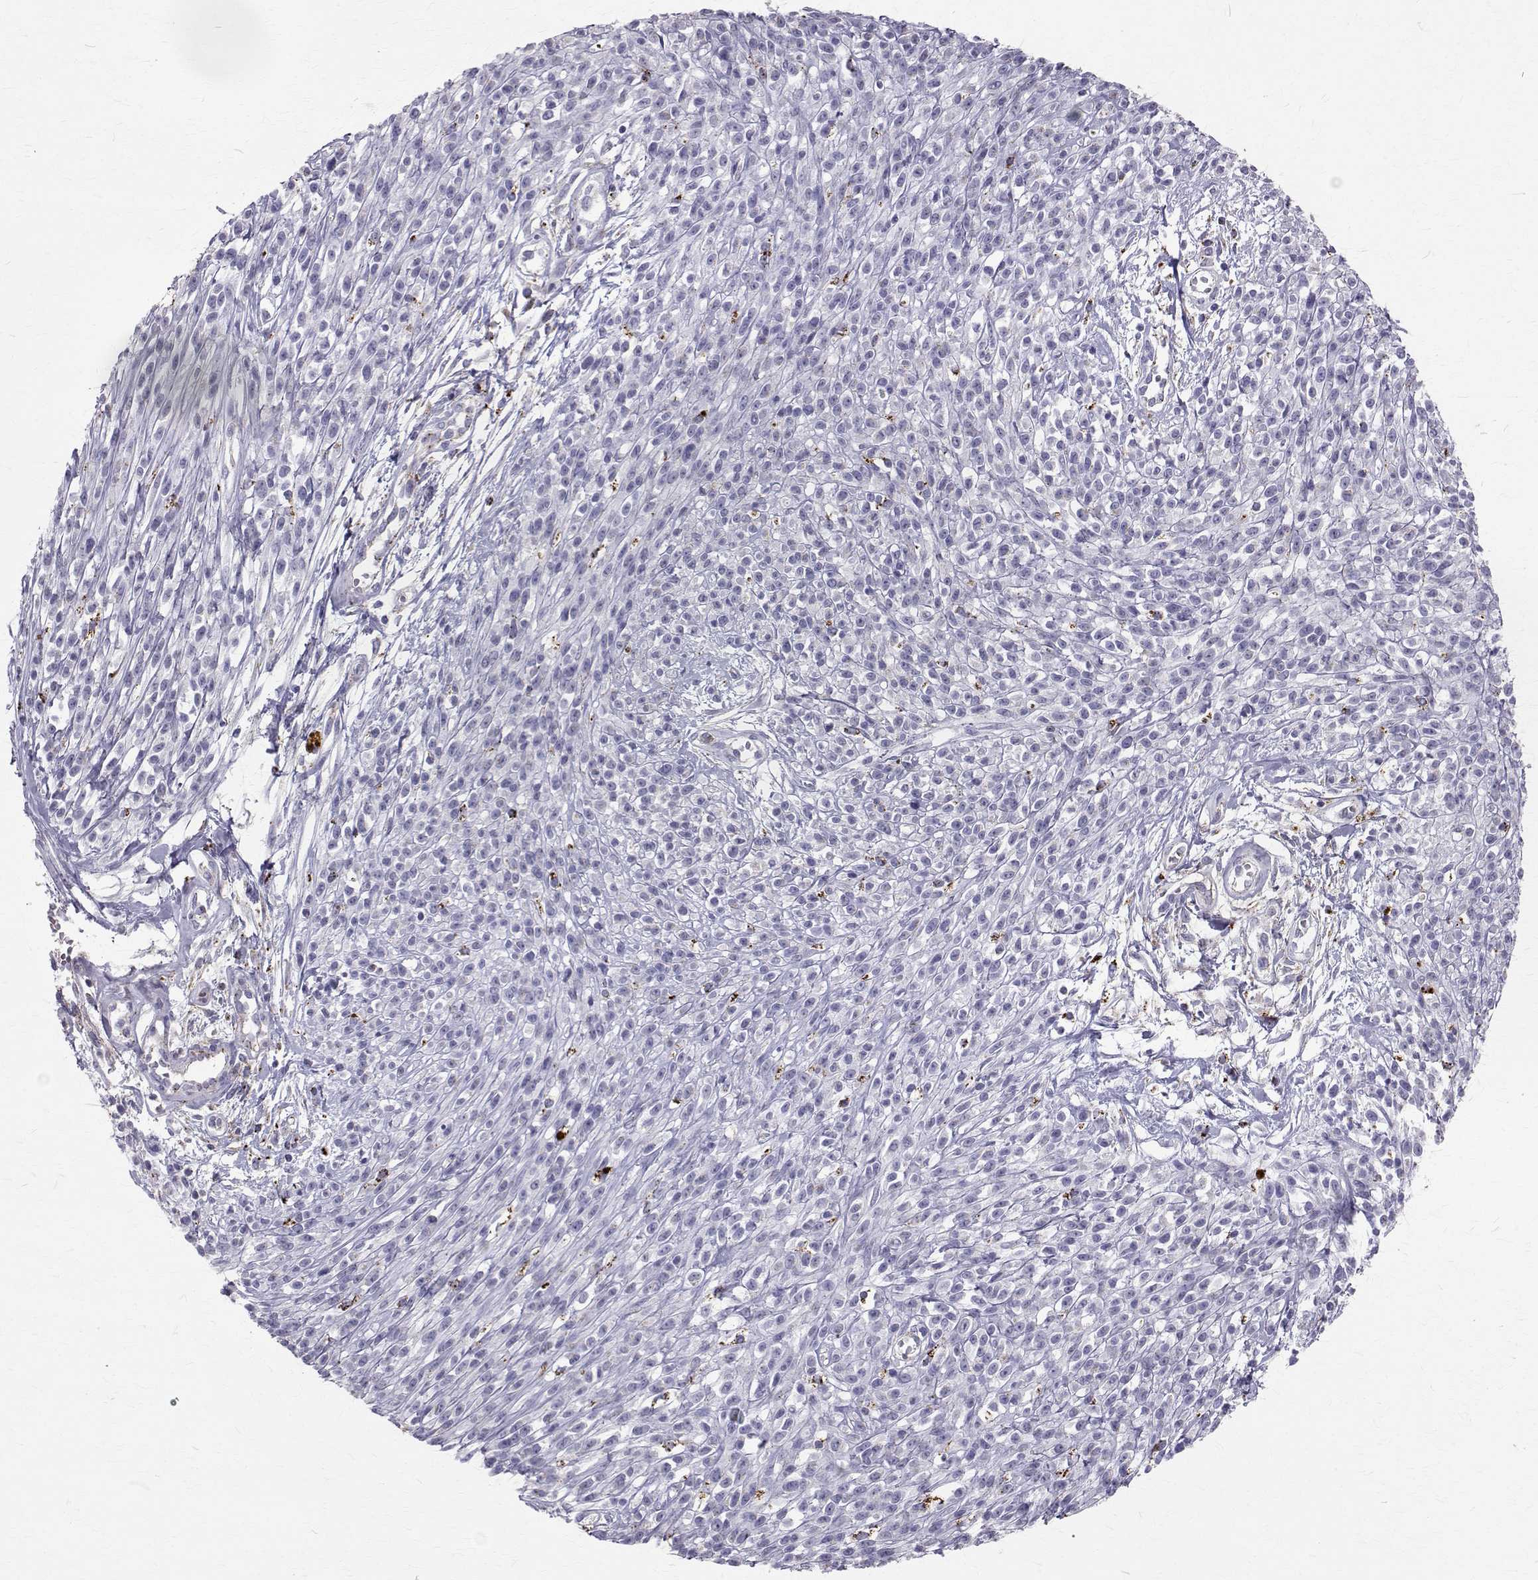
{"staining": {"intensity": "negative", "quantity": "none", "location": "none"}, "tissue": "melanoma", "cell_type": "Tumor cells", "image_type": "cancer", "snomed": [{"axis": "morphology", "description": "Malignant melanoma, NOS"}, {"axis": "topography", "description": "Skin"}, {"axis": "topography", "description": "Skin of trunk"}], "caption": "There is no significant expression in tumor cells of melanoma.", "gene": "TPP1", "patient": {"sex": "male", "age": 74}}